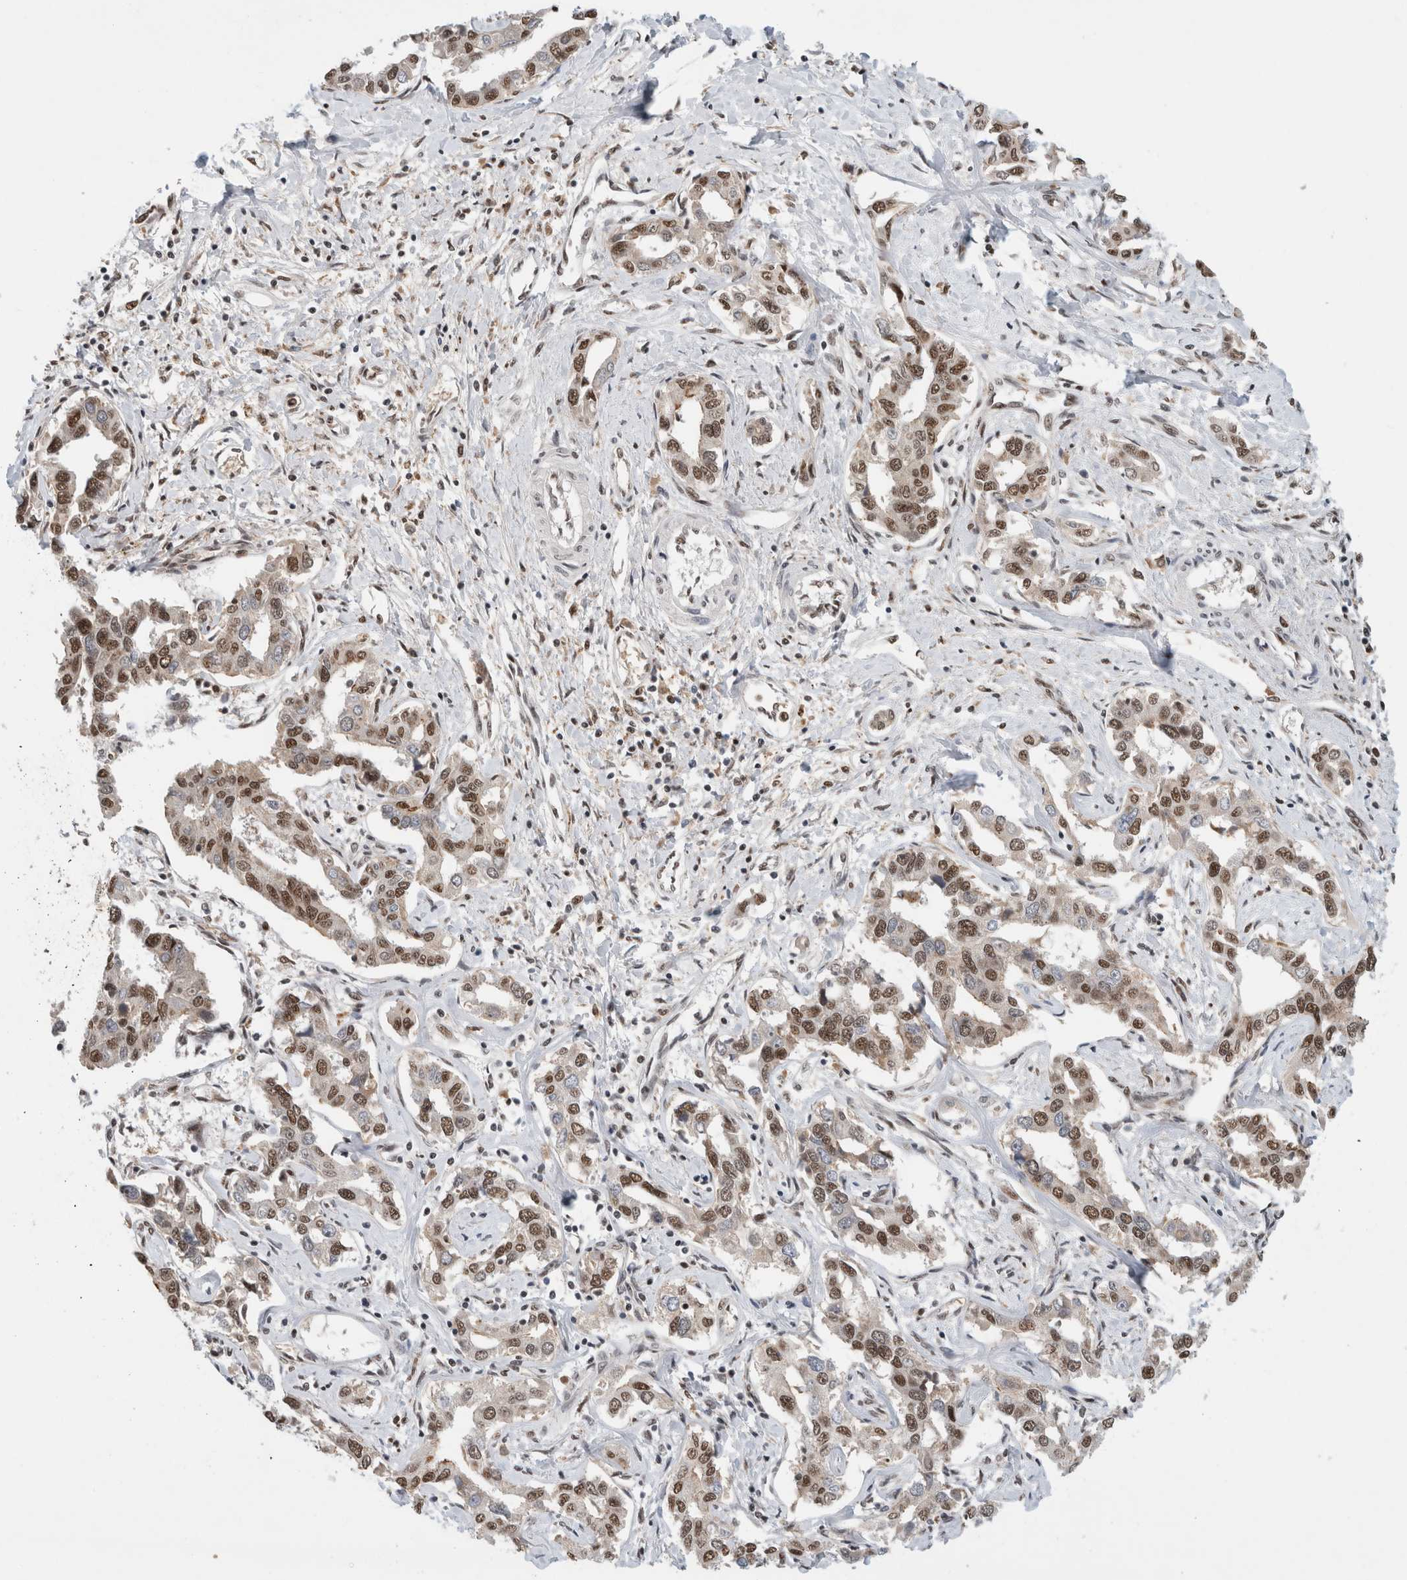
{"staining": {"intensity": "moderate", "quantity": ">75%", "location": "nuclear"}, "tissue": "liver cancer", "cell_type": "Tumor cells", "image_type": "cancer", "snomed": [{"axis": "morphology", "description": "Cholangiocarcinoma"}, {"axis": "topography", "description": "Liver"}], "caption": "Liver cancer stained with DAB IHC exhibits medium levels of moderate nuclear expression in about >75% of tumor cells.", "gene": "NCAPG2", "patient": {"sex": "male", "age": 59}}